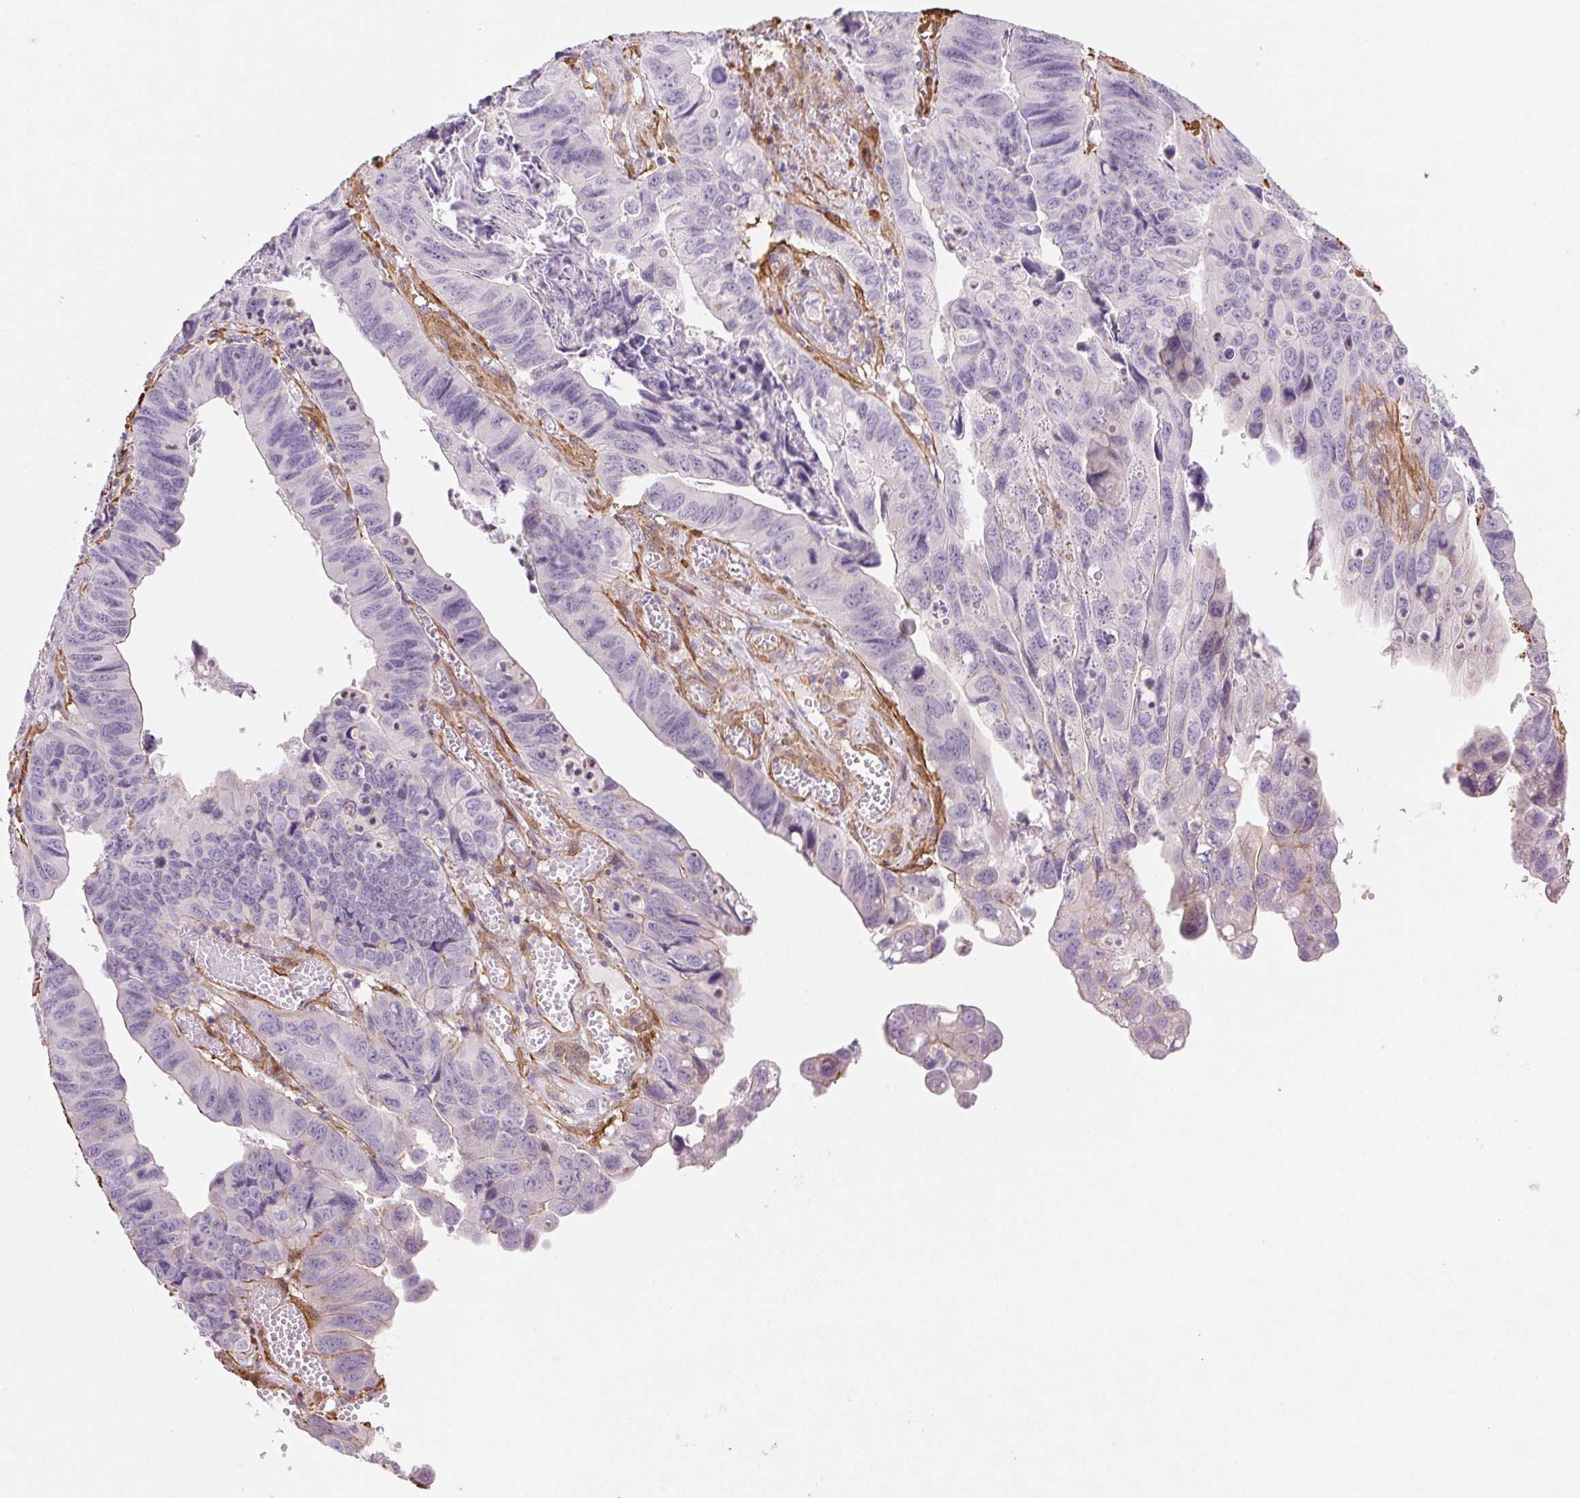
{"staining": {"intensity": "negative", "quantity": "none", "location": "none"}, "tissue": "stomach cancer", "cell_type": "Tumor cells", "image_type": "cancer", "snomed": [{"axis": "morphology", "description": "Adenocarcinoma, NOS"}, {"axis": "topography", "description": "Stomach, lower"}], "caption": "Human stomach adenocarcinoma stained for a protein using immunohistochemistry exhibits no expression in tumor cells.", "gene": "GPX8", "patient": {"sex": "male", "age": 77}}